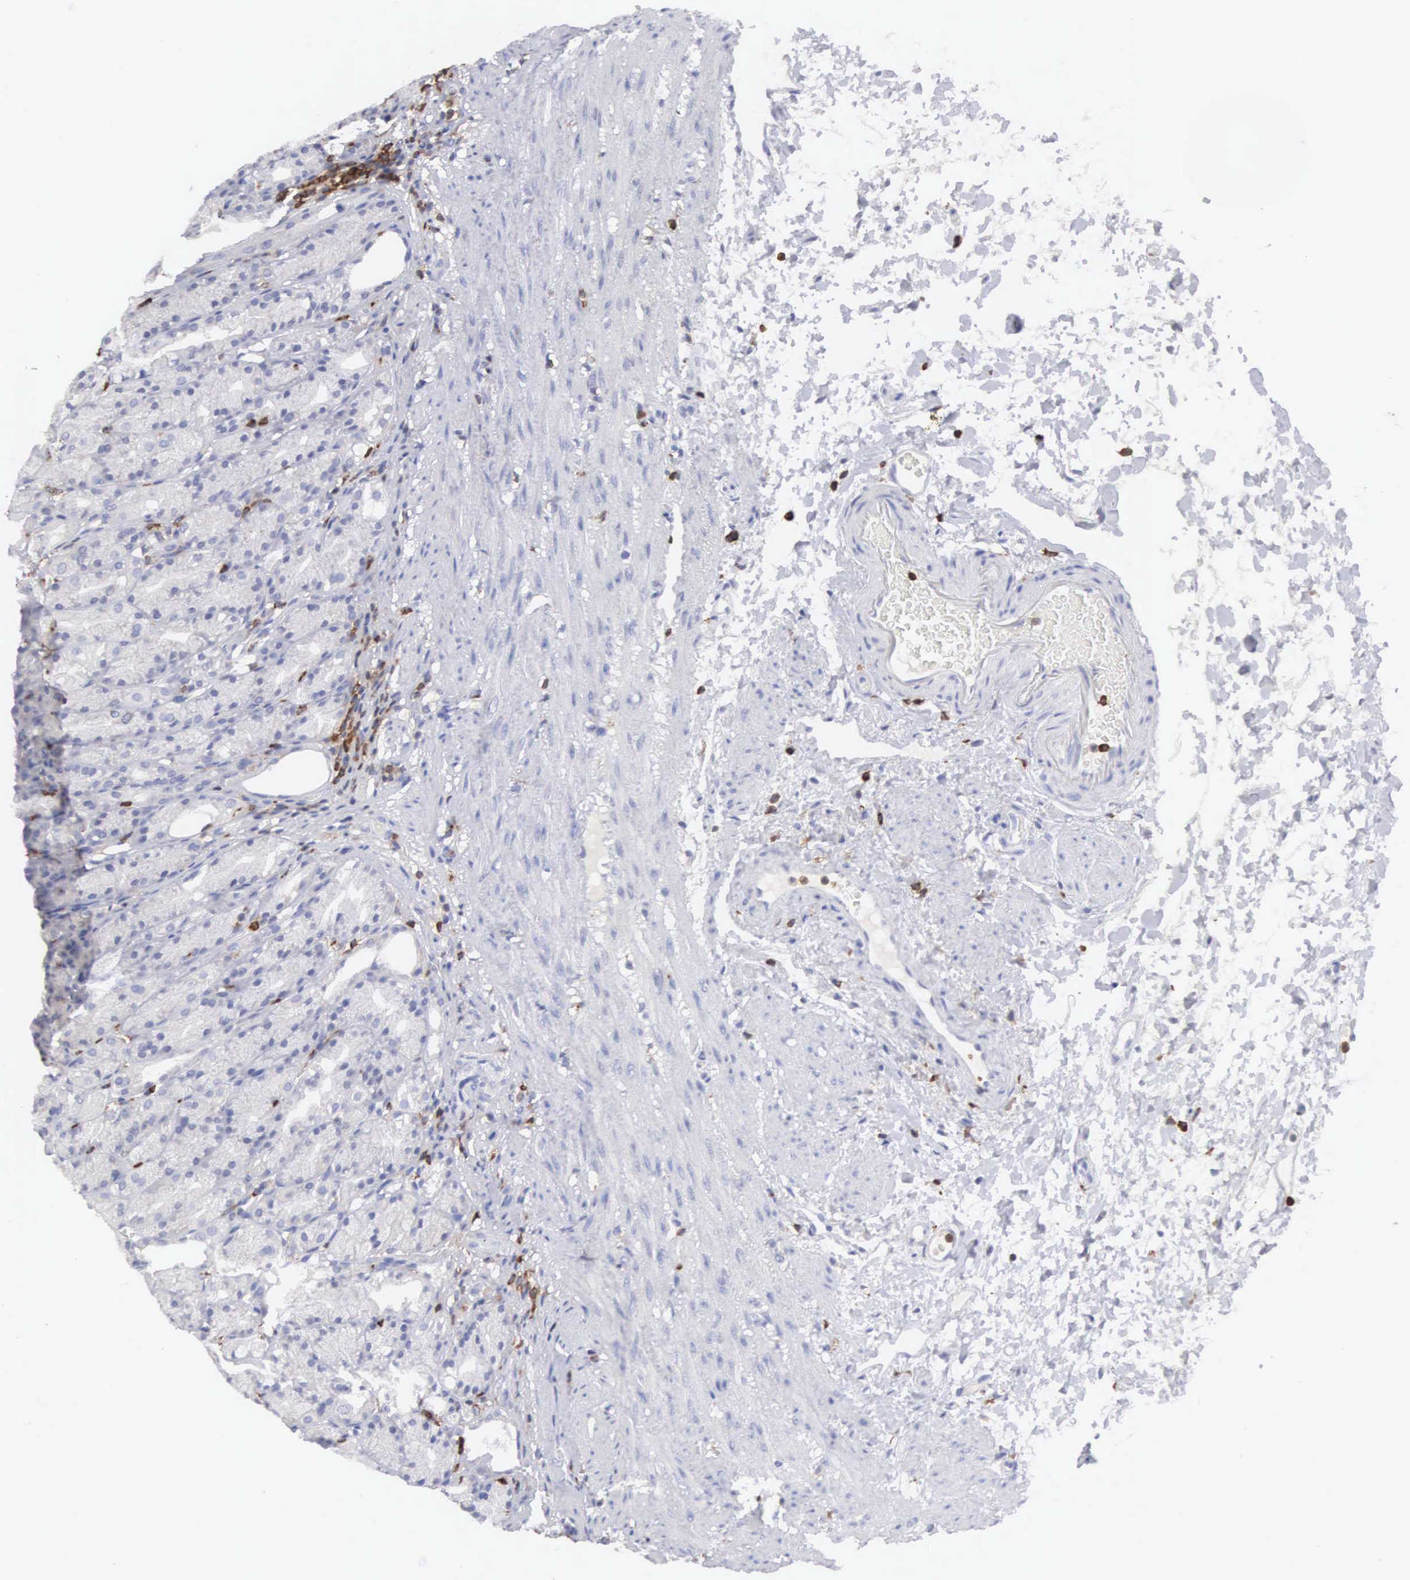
{"staining": {"intensity": "strong", "quantity": "<25%", "location": "nuclear"}, "tissue": "stomach", "cell_type": "Glandular cells", "image_type": "normal", "snomed": [{"axis": "morphology", "description": "Normal tissue, NOS"}, {"axis": "topography", "description": "Stomach, upper"}], "caption": "Benign stomach demonstrates strong nuclear expression in approximately <25% of glandular cells The protein is shown in brown color, while the nuclei are stained blue..", "gene": "ENSG00000285304", "patient": {"sex": "female", "age": 75}}